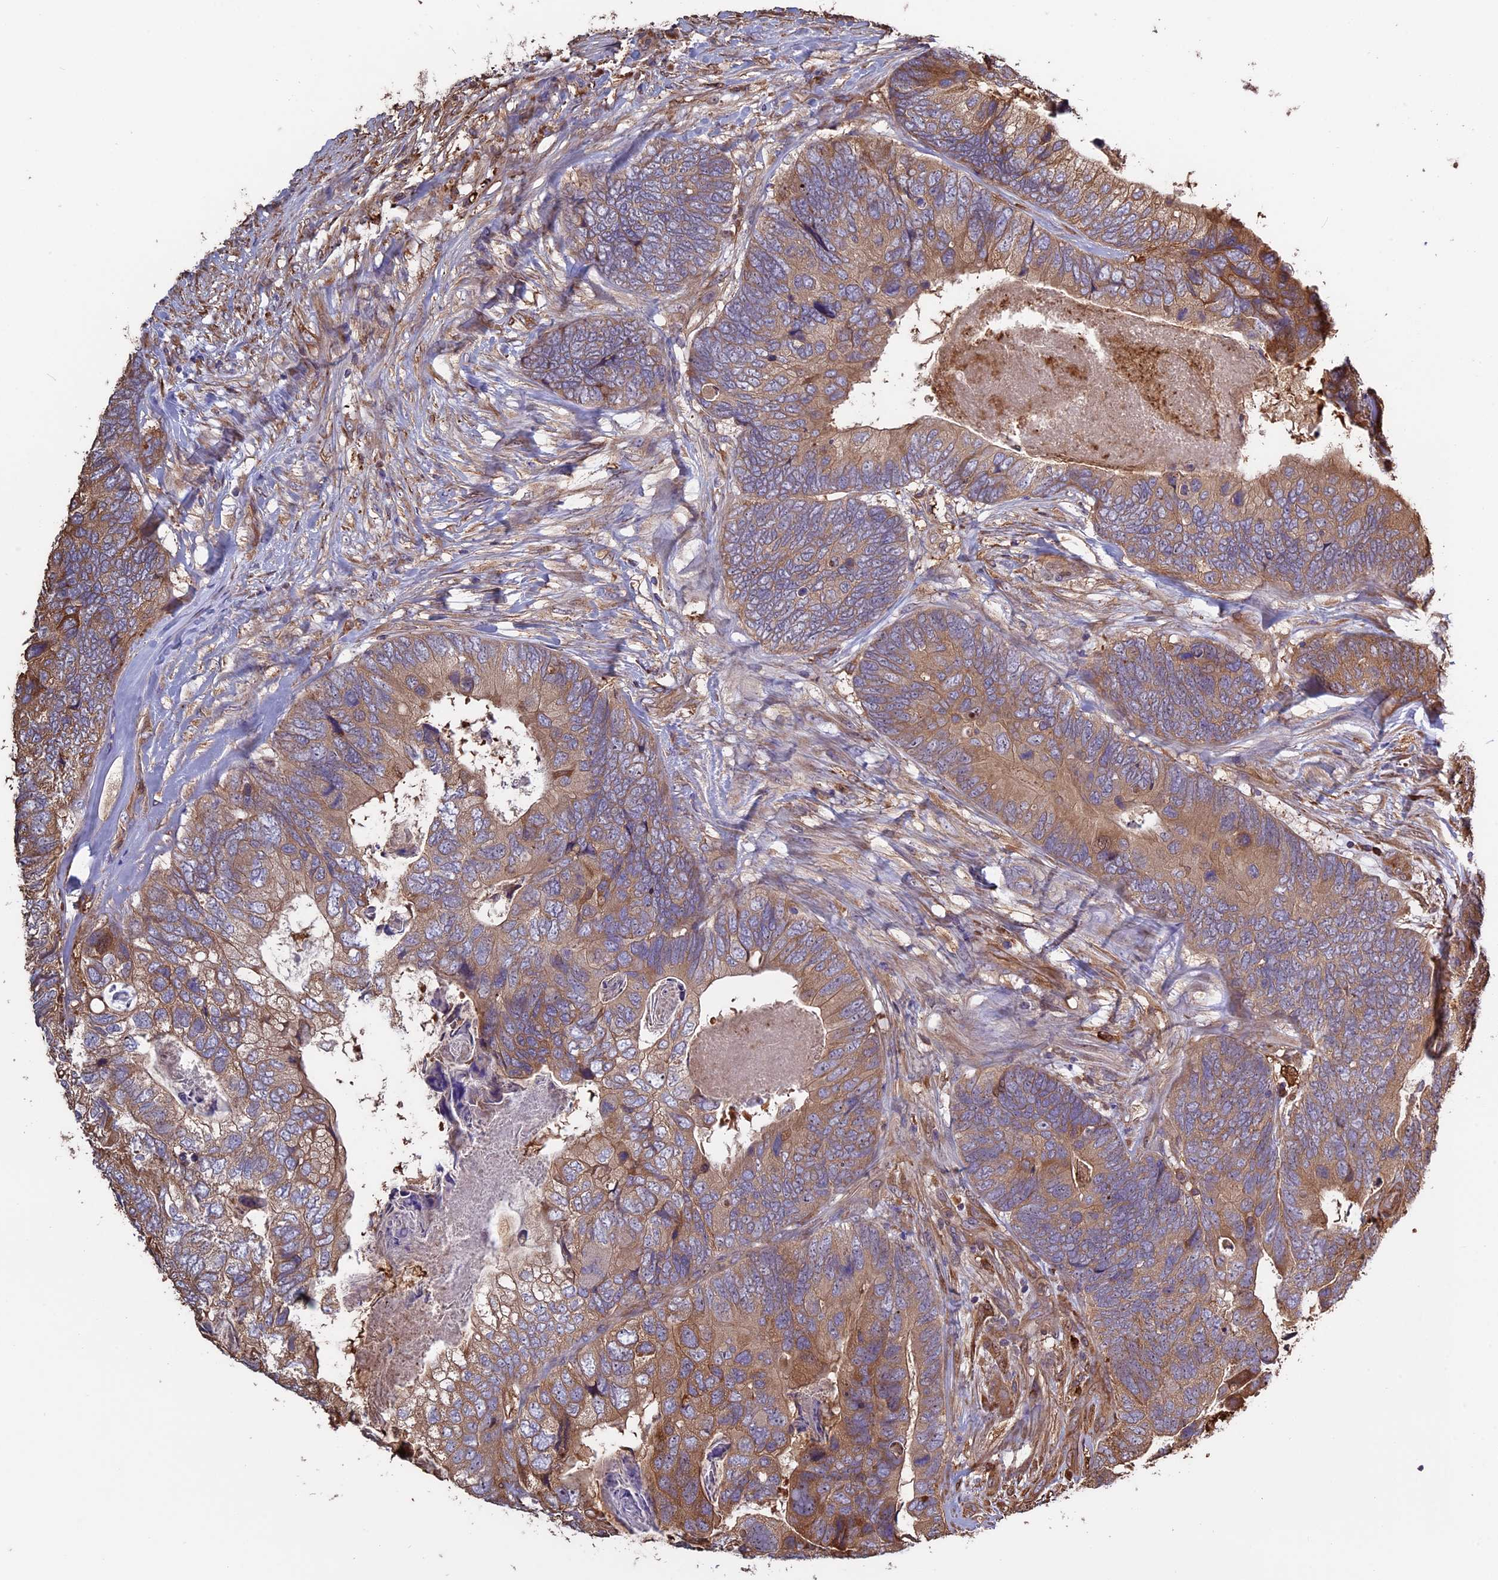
{"staining": {"intensity": "moderate", "quantity": ">75%", "location": "cytoplasmic/membranous"}, "tissue": "colorectal cancer", "cell_type": "Tumor cells", "image_type": "cancer", "snomed": [{"axis": "morphology", "description": "Adenocarcinoma, NOS"}, {"axis": "topography", "description": "Colon"}], "caption": "Brown immunohistochemical staining in human colorectal adenocarcinoma demonstrates moderate cytoplasmic/membranous expression in approximately >75% of tumor cells.", "gene": "VWA3A", "patient": {"sex": "female", "age": 67}}